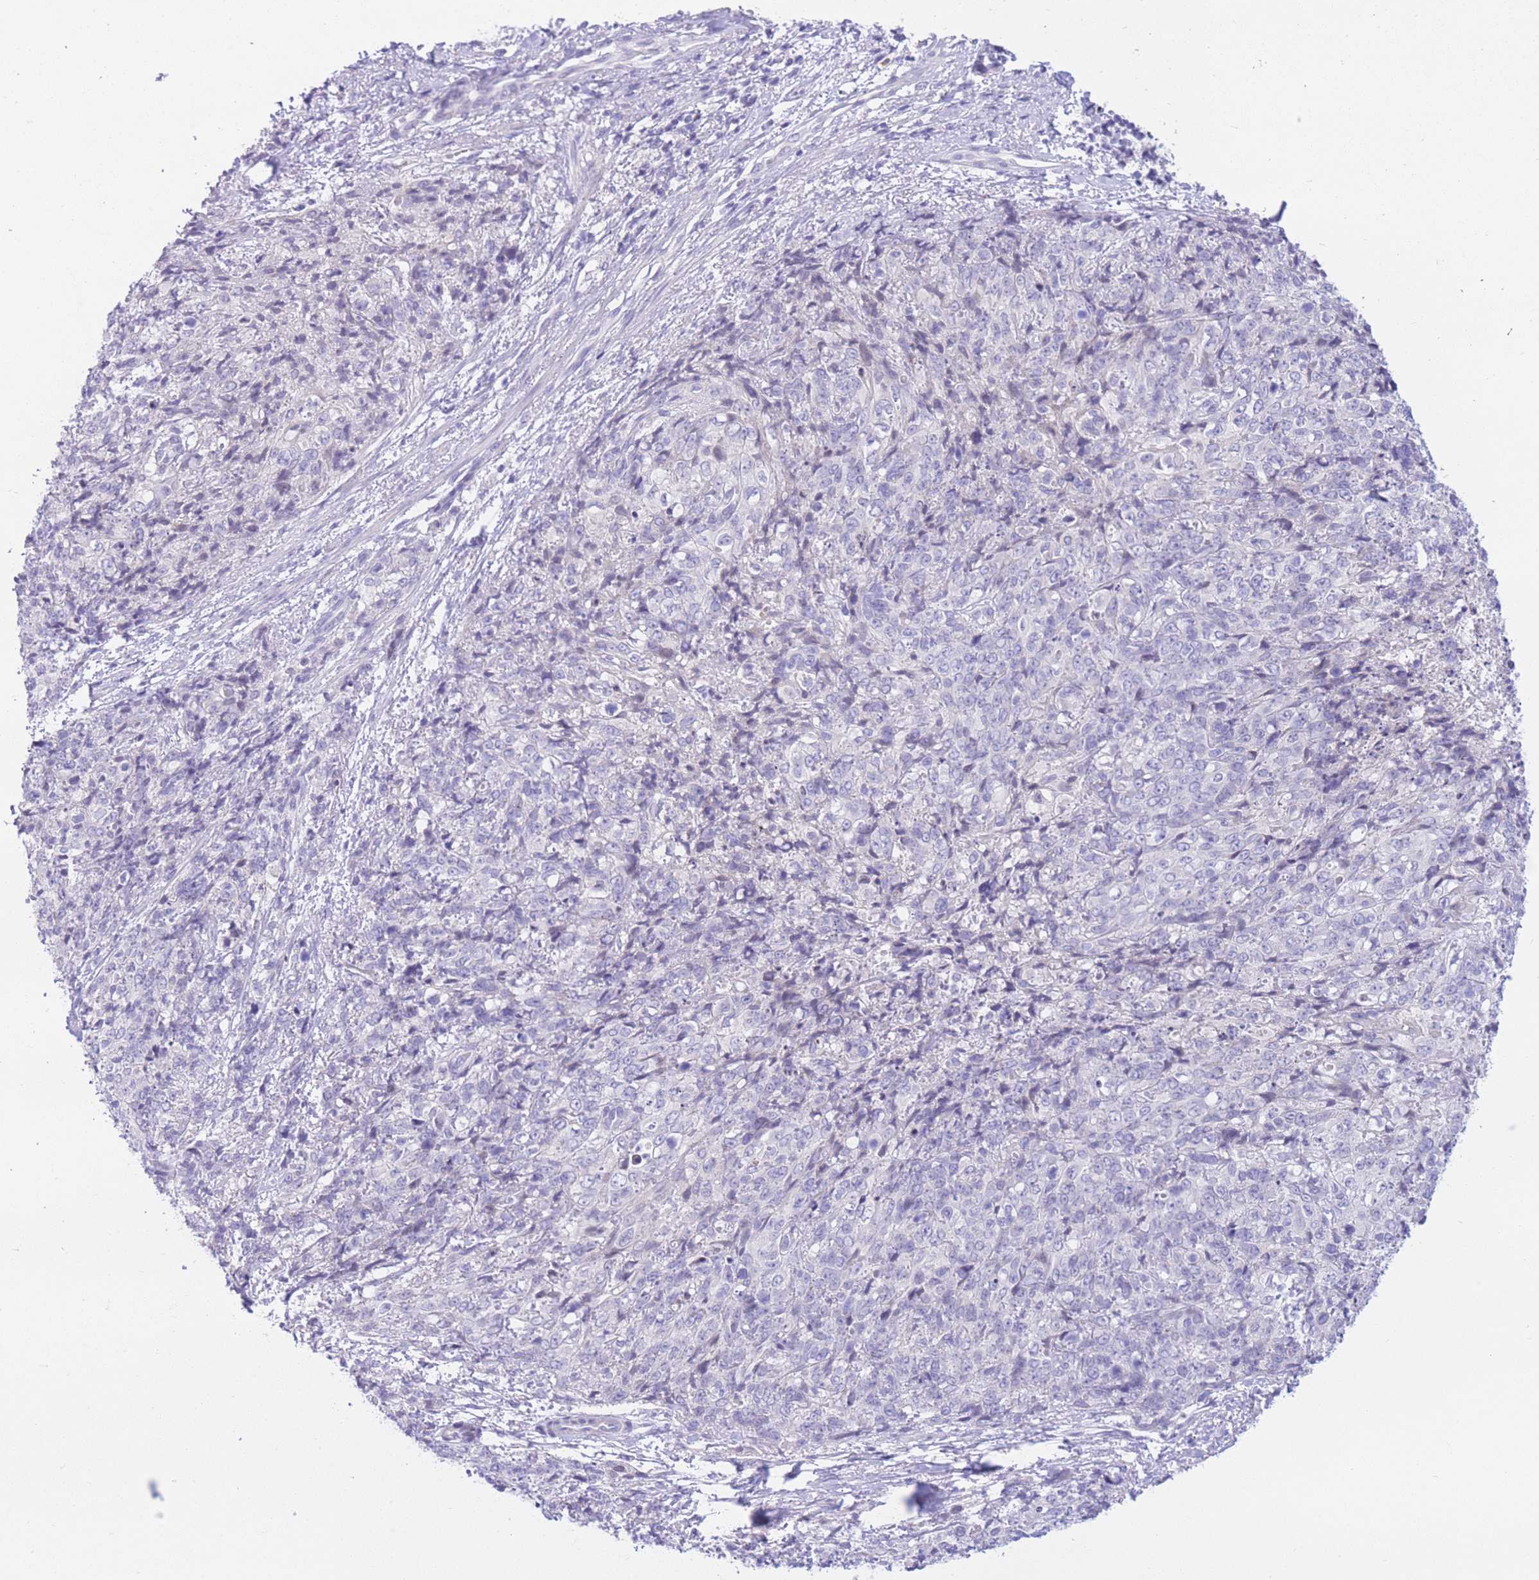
{"staining": {"intensity": "negative", "quantity": "none", "location": "none"}, "tissue": "skin cancer", "cell_type": "Tumor cells", "image_type": "cancer", "snomed": [{"axis": "morphology", "description": "Squamous cell carcinoma, NOS"}, {"axis": "topography", "description": "Skin"}, {"axis": "topography", "description": "Vulva"}], "caption": "The image shows no staining of tumor cells in squamous cell carcinoma (skin).", "gene": "RPL39L", "patient": {"sex": "female", "age": 85}}